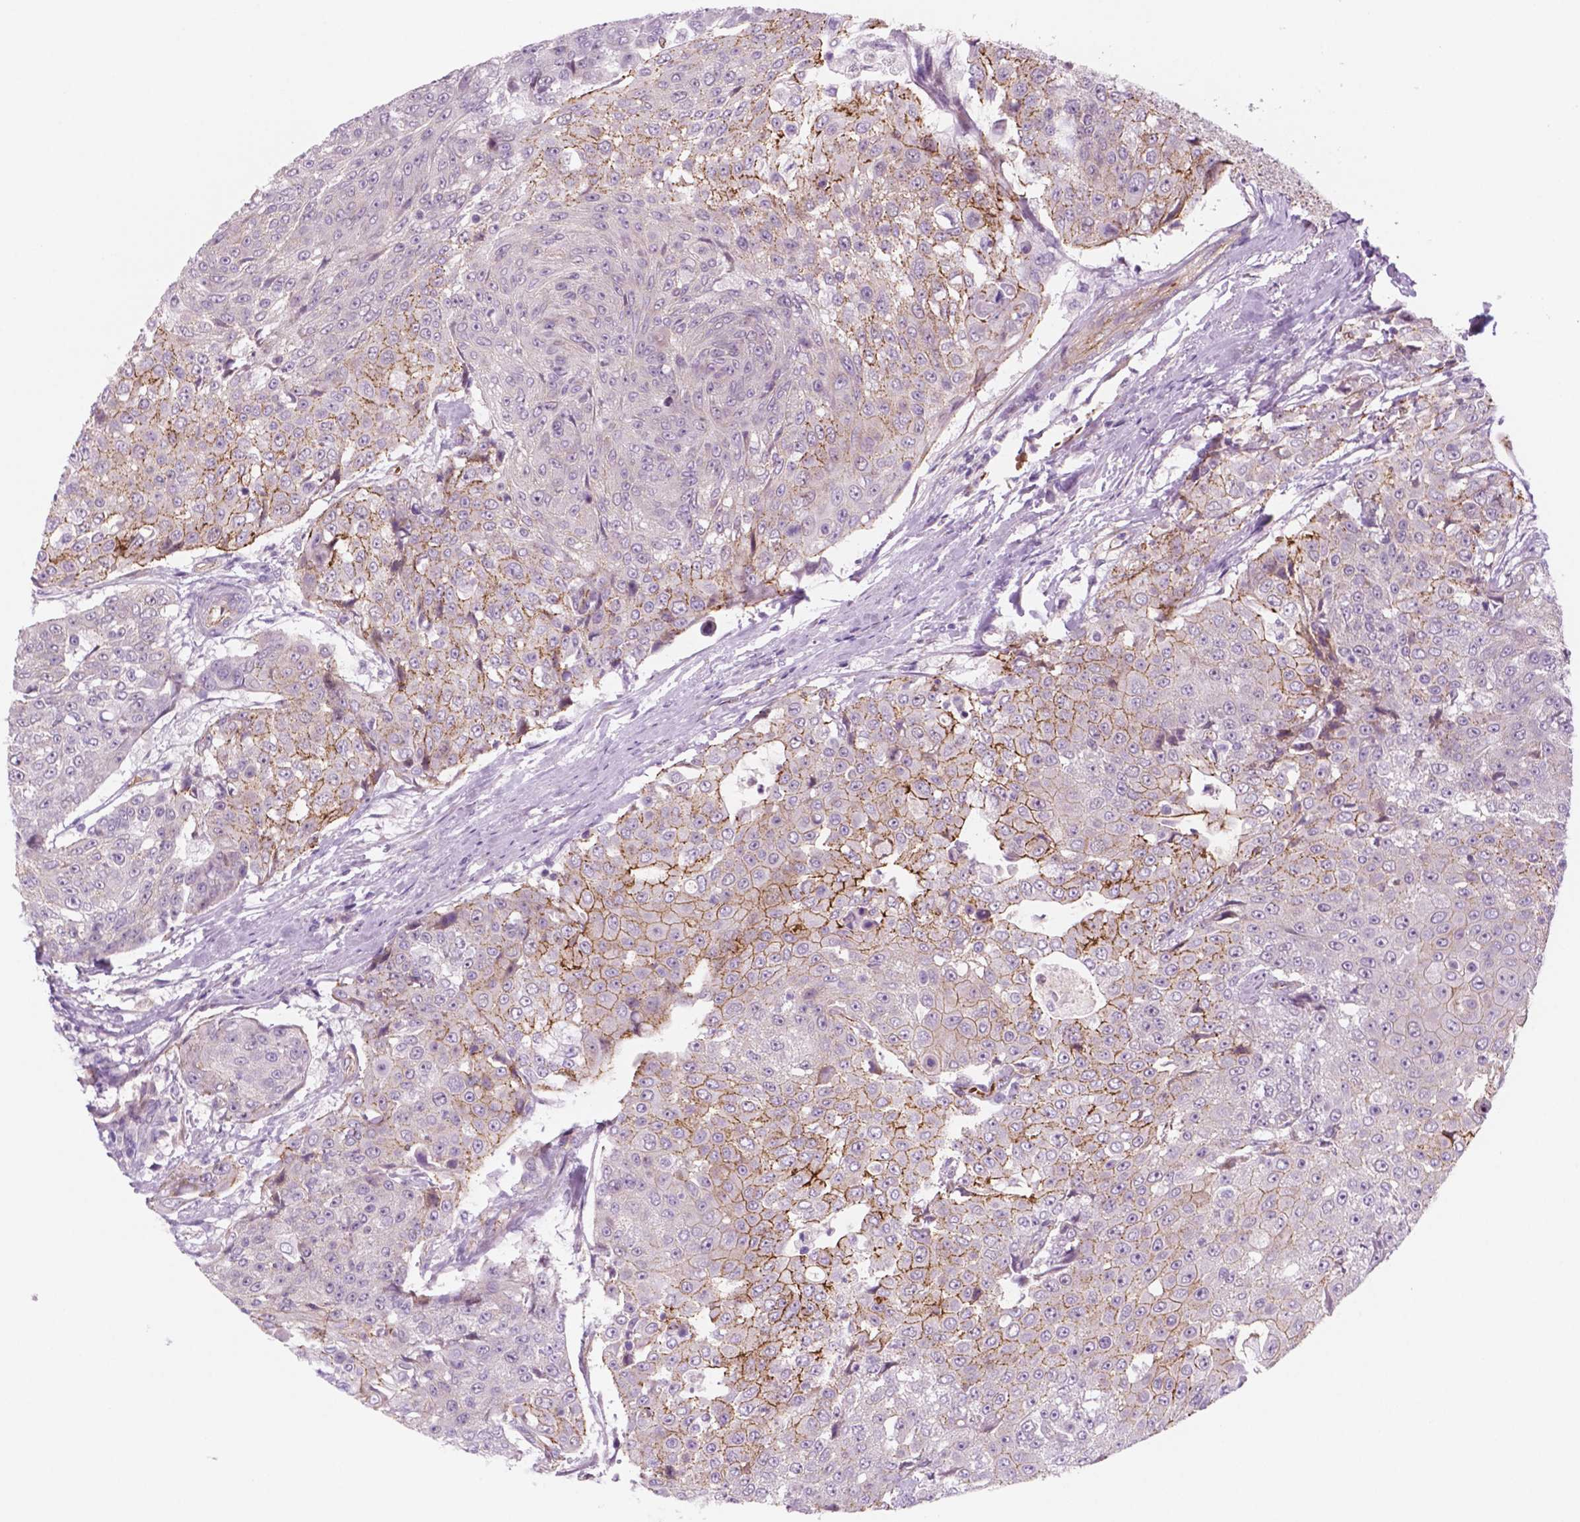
{"staining": {"intensity": "moderate", "quantity": "25%-75%", "location": "cytoplasmic/membranous"}, "tissue": "urothelial cancer", "cell_type": "Tumor cells", "image_type": "cancer", "snomed": [{"axis": "morphology", "description": "Urothelial carcinoma, High grade"}, {"axis": "topography", "description": "Urinary bladder"}], "caption": "Urothelial carcinoma (high-grade) stained for a protein (brown) demonstrates moderate cytoplasmic/membranous positive staining in approximately 25%-75% of tumor cells.", "gene": "RND3", "patient": {"sex": "female", "age": 63}}